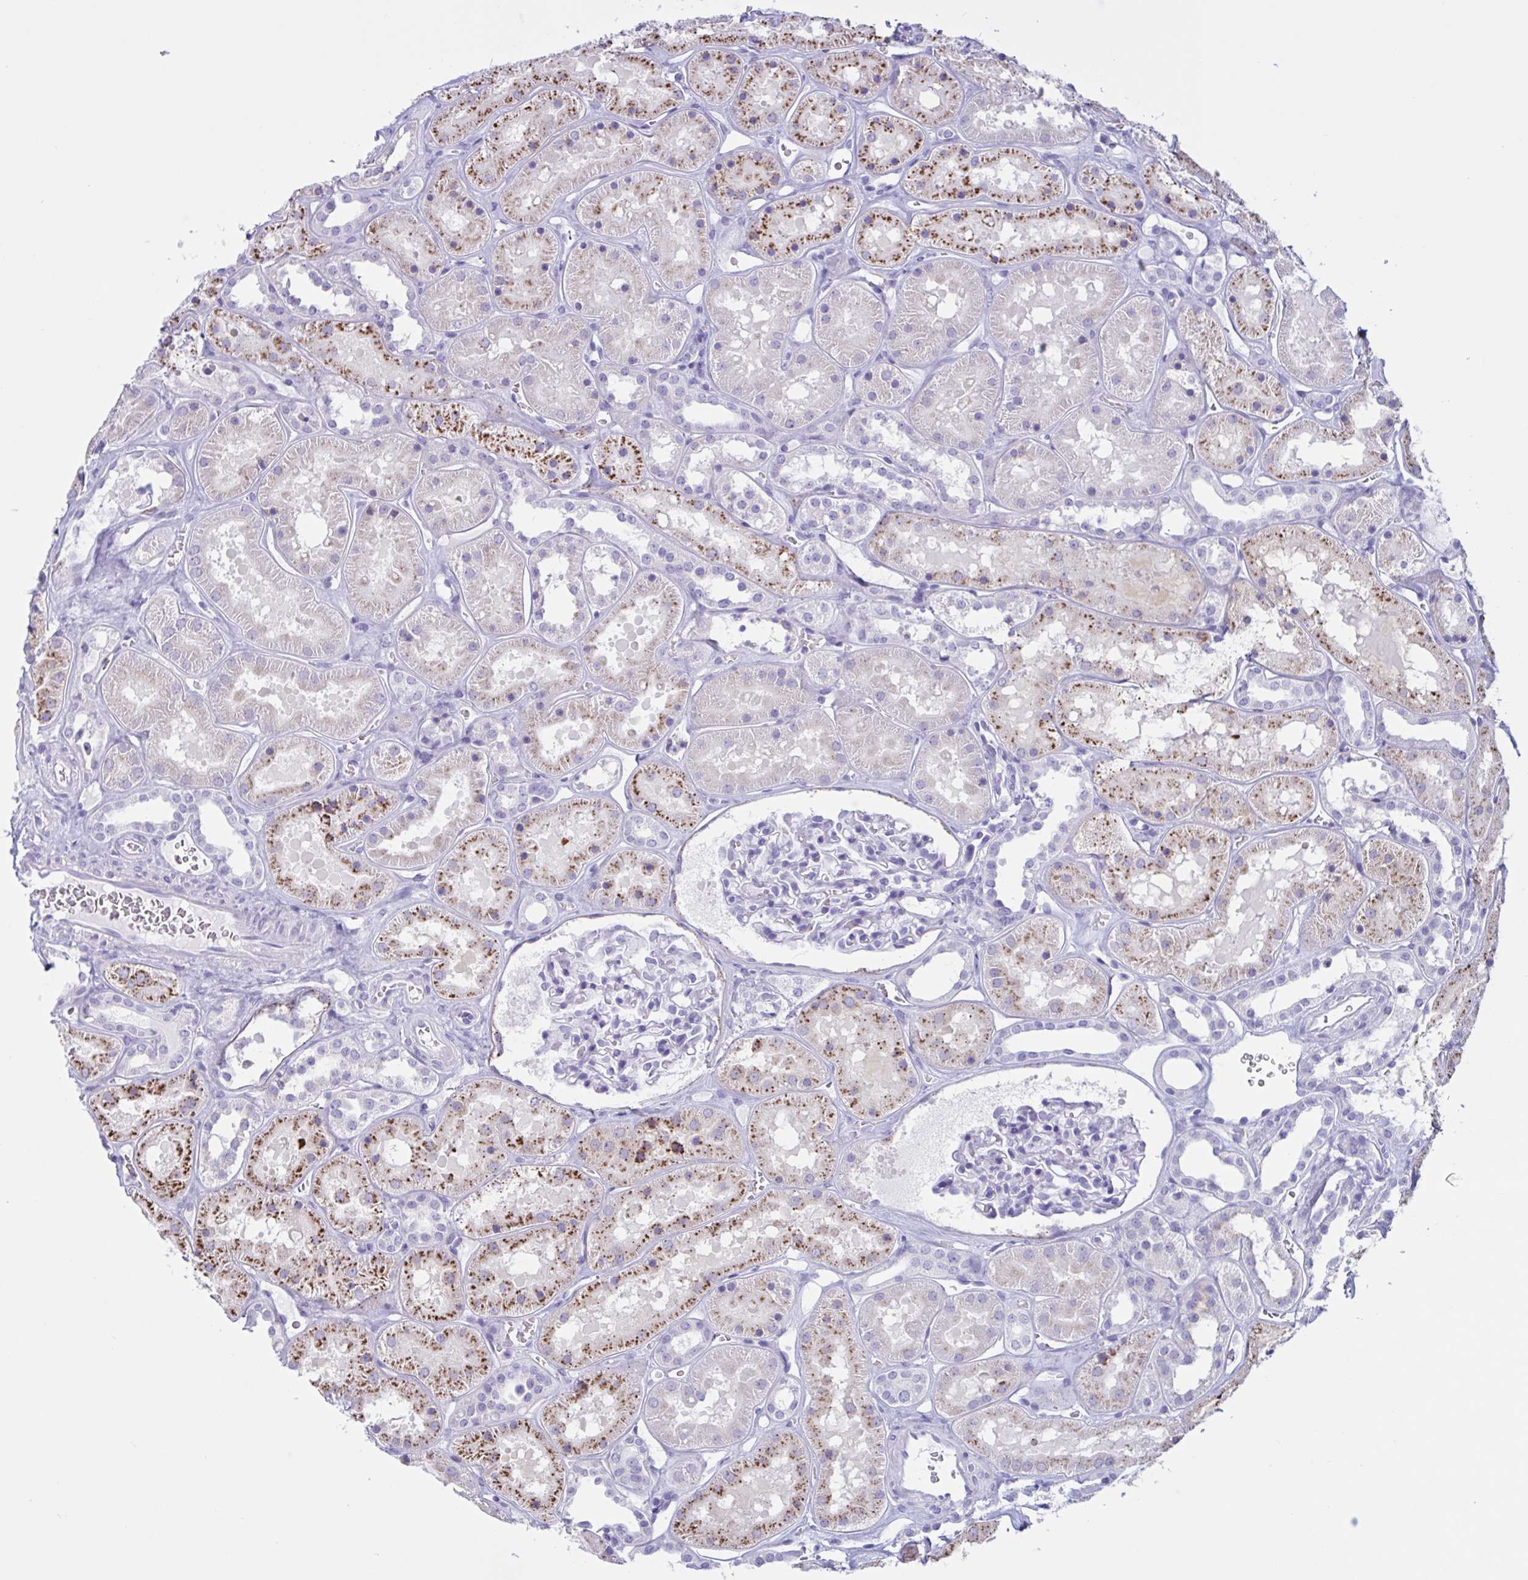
{"staining": {"intensity": "negative", "quantity": "none", "location": "none"}, "tissue": "kidney", "cell_type": "Cells in glomeruli", "image_type": "normal", "snomed": [{"axis": "morphology", "description": "Normal tissue, NOS"}, {"axis": "topography", "description": "Kidney"}], "caption": "Cells in glomeruli show no significant expression in normal kidney.", "gene": "XCL1", "patient": {"sex": "female", "age": 41}}